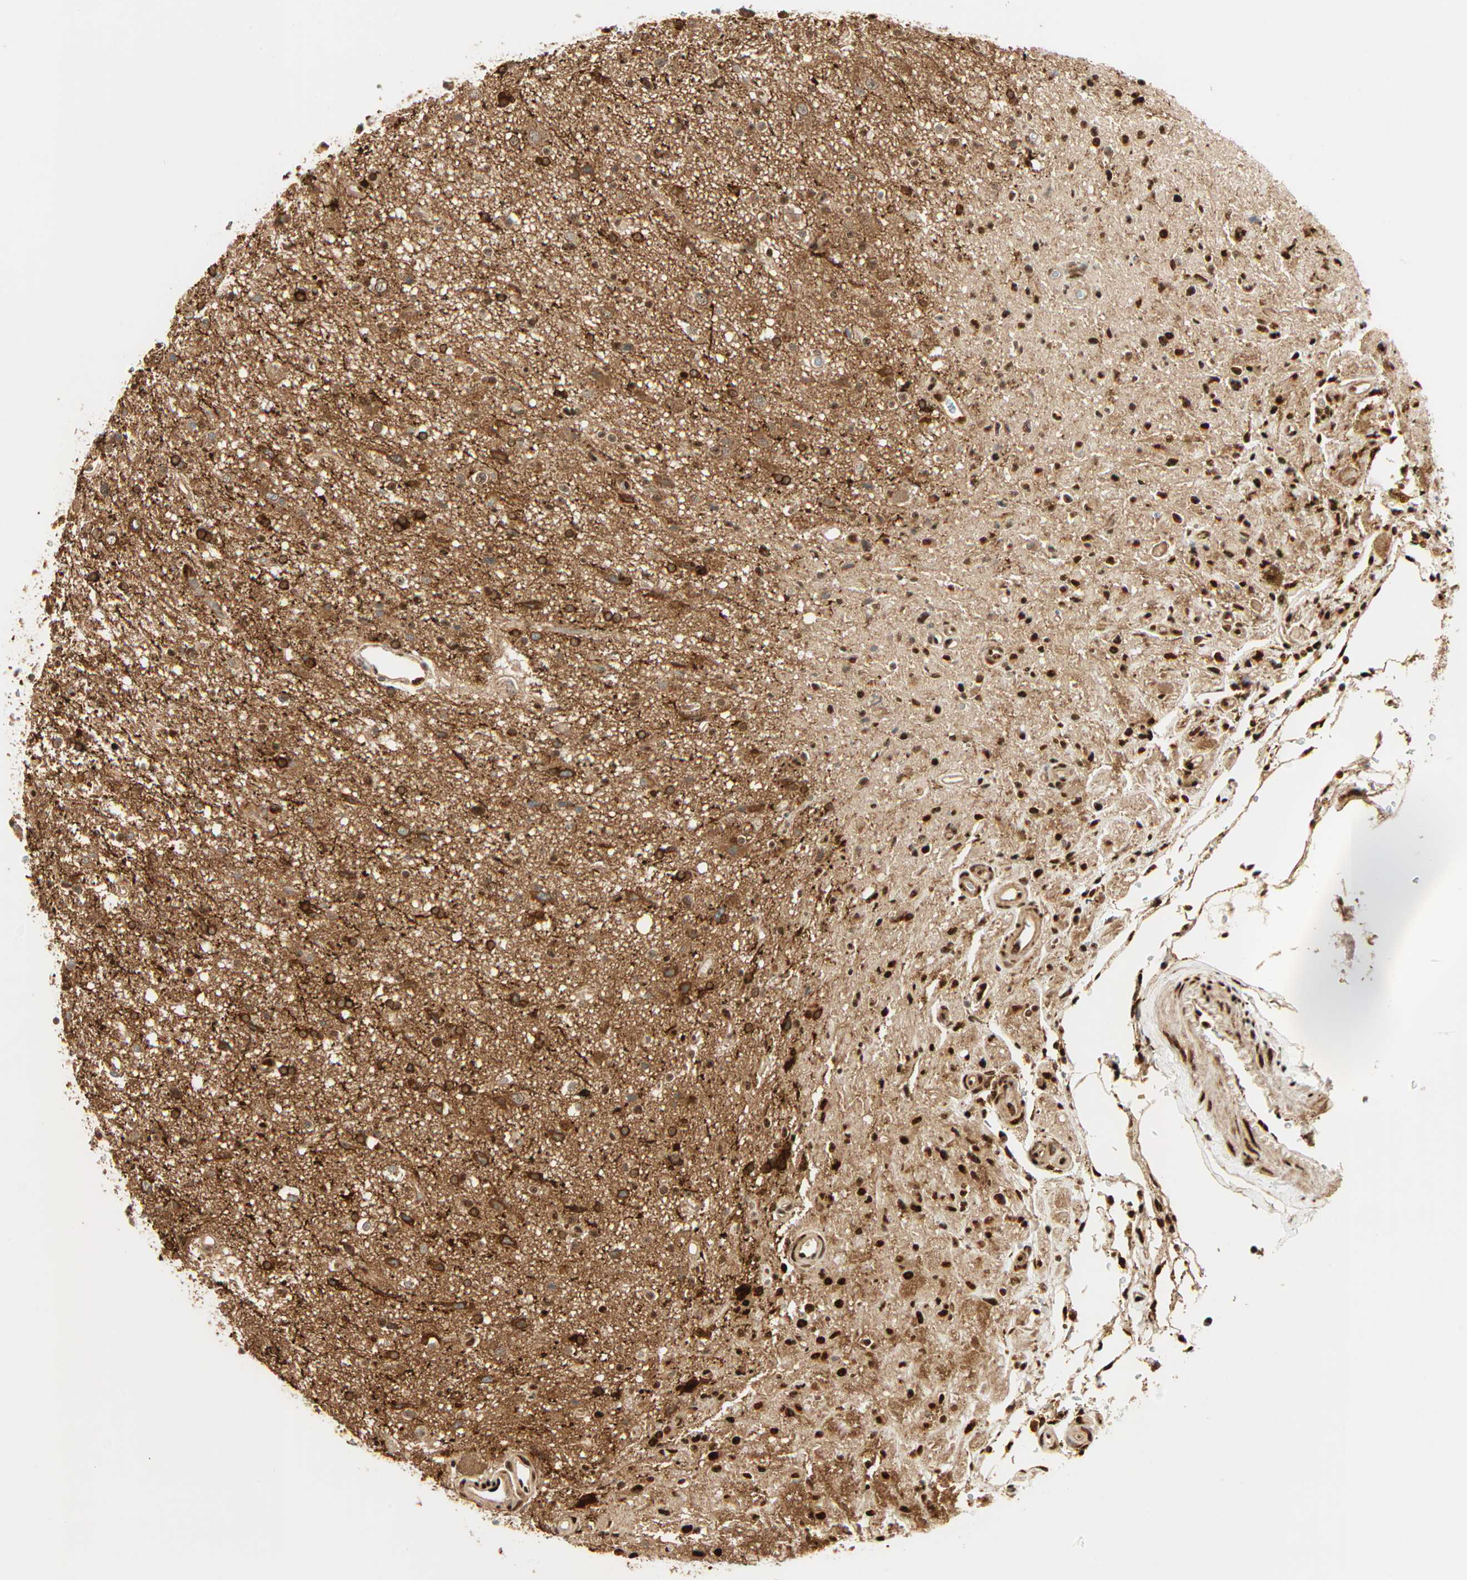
{"staining": {"intensity": "strong", "quantity": ">75%", "location": "cytoplasmic/membranous,nuclear"}, "tissue": "glioma", "cell_type": "Tumor cells", "image_type": "cancer", "snomed": [{"axis": "morphology", "description": "Glioma, malignant, High grade"}, {"axis": "topography", "description": "Brain"}], "caption": "IHC micrograph of neoplastic tissue: human glioma stained using immunohistochemistry demonstrates high levels of strong protein expression localized specifically in the cytoplasmic/membranous and nuclear of tumor cells, appearing as a cytoplasmic/membranous and nuclear brown color.", "gene": "PNPLA6", "patient": {"sex": "male", "age": 33}}